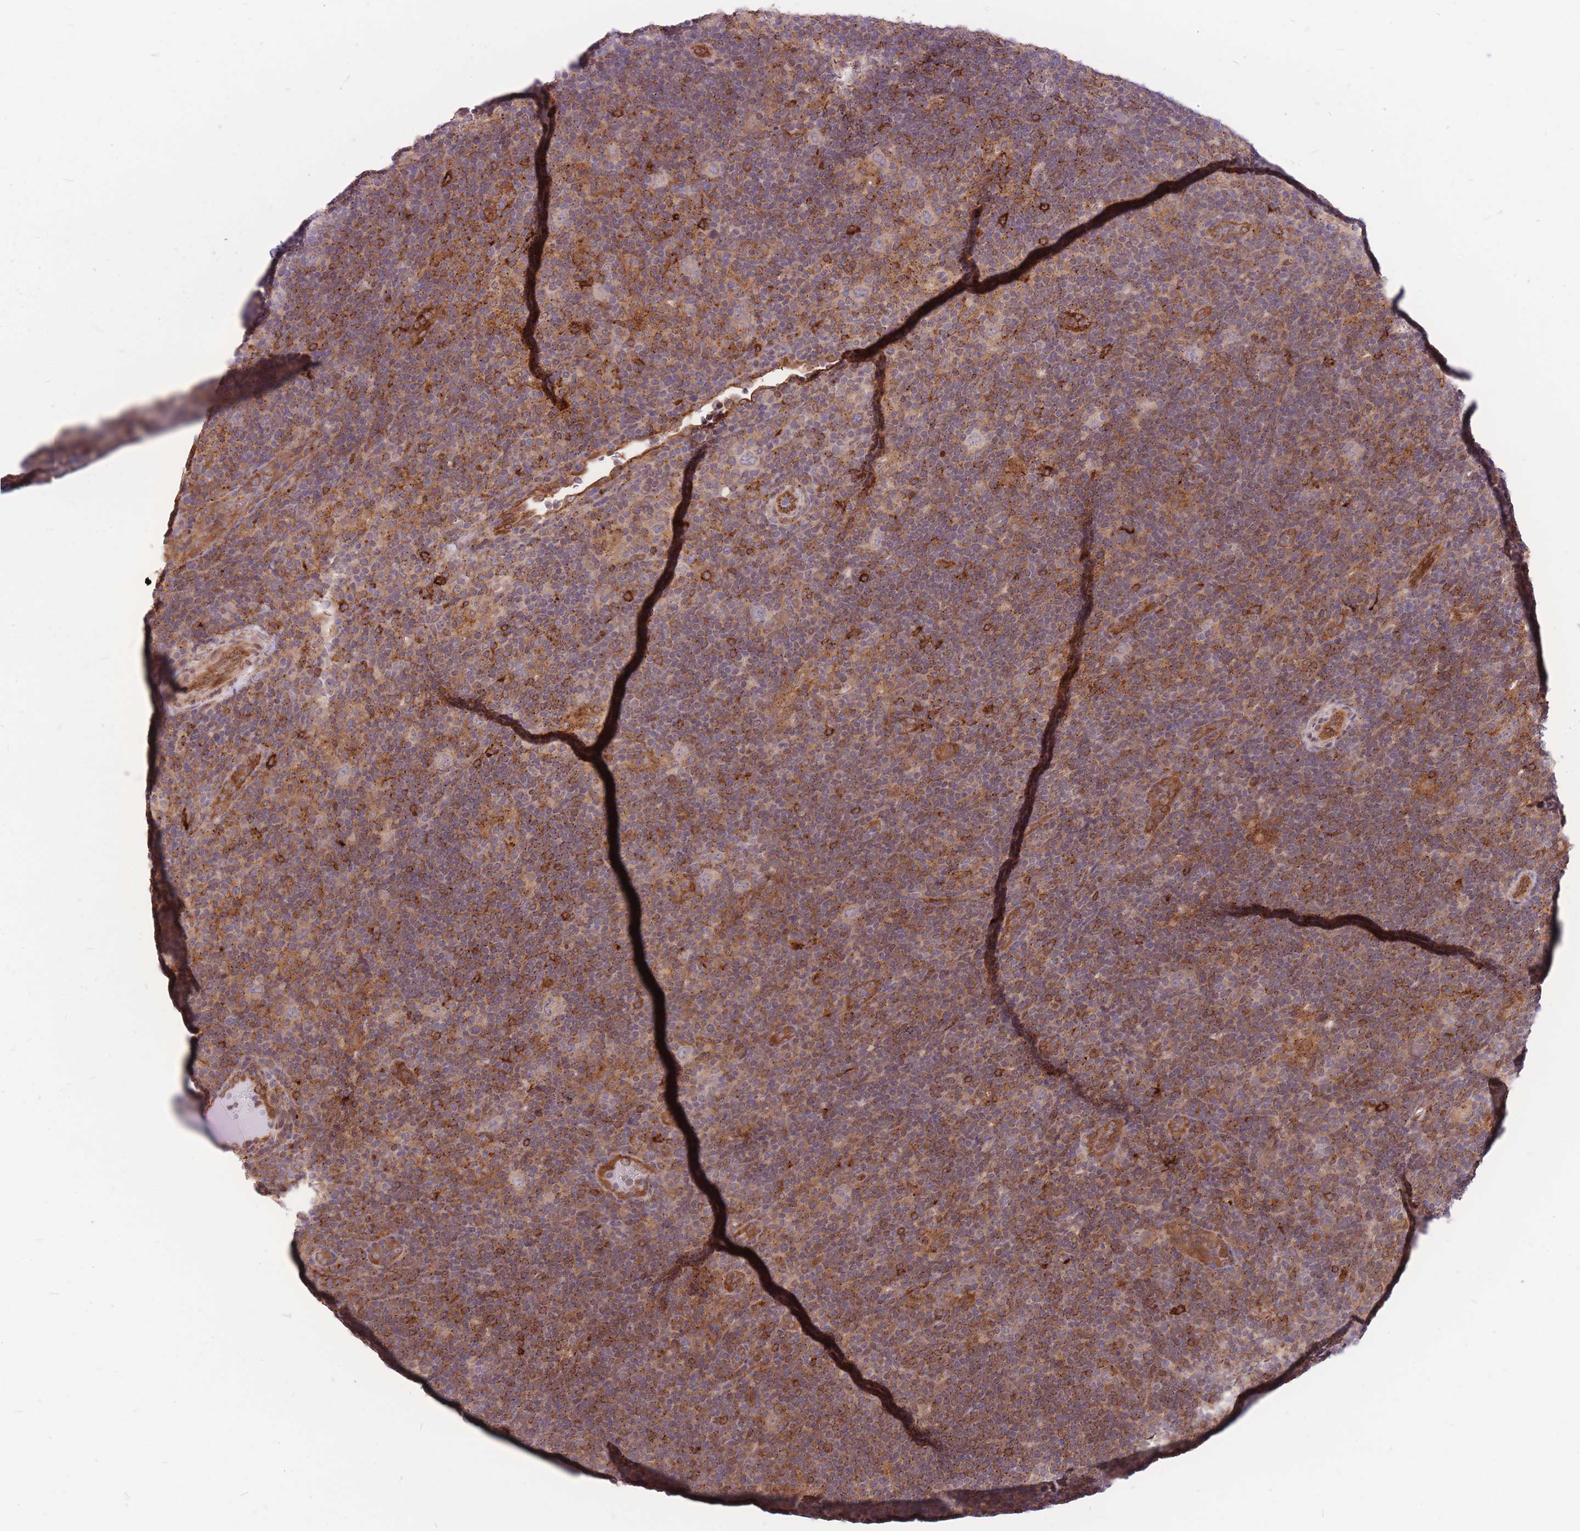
{"staining": {"intensity": "negative", "quantity": "none", "location": "none"}, "tissue": "lymphoma", "cell_type": "Tumor cells", "image_type": "cancer", "snomed": [{"axis": "morphology", "description": "Hodgkin's disease, NOS"}, {"axis": "topography", "description": "Lymph node"}], "caption": "The histopathology image exhibits no staining of tumor cells in lymphoma.", "gene": "TCF20", "patient": {"sex": "female", "age": 57}}